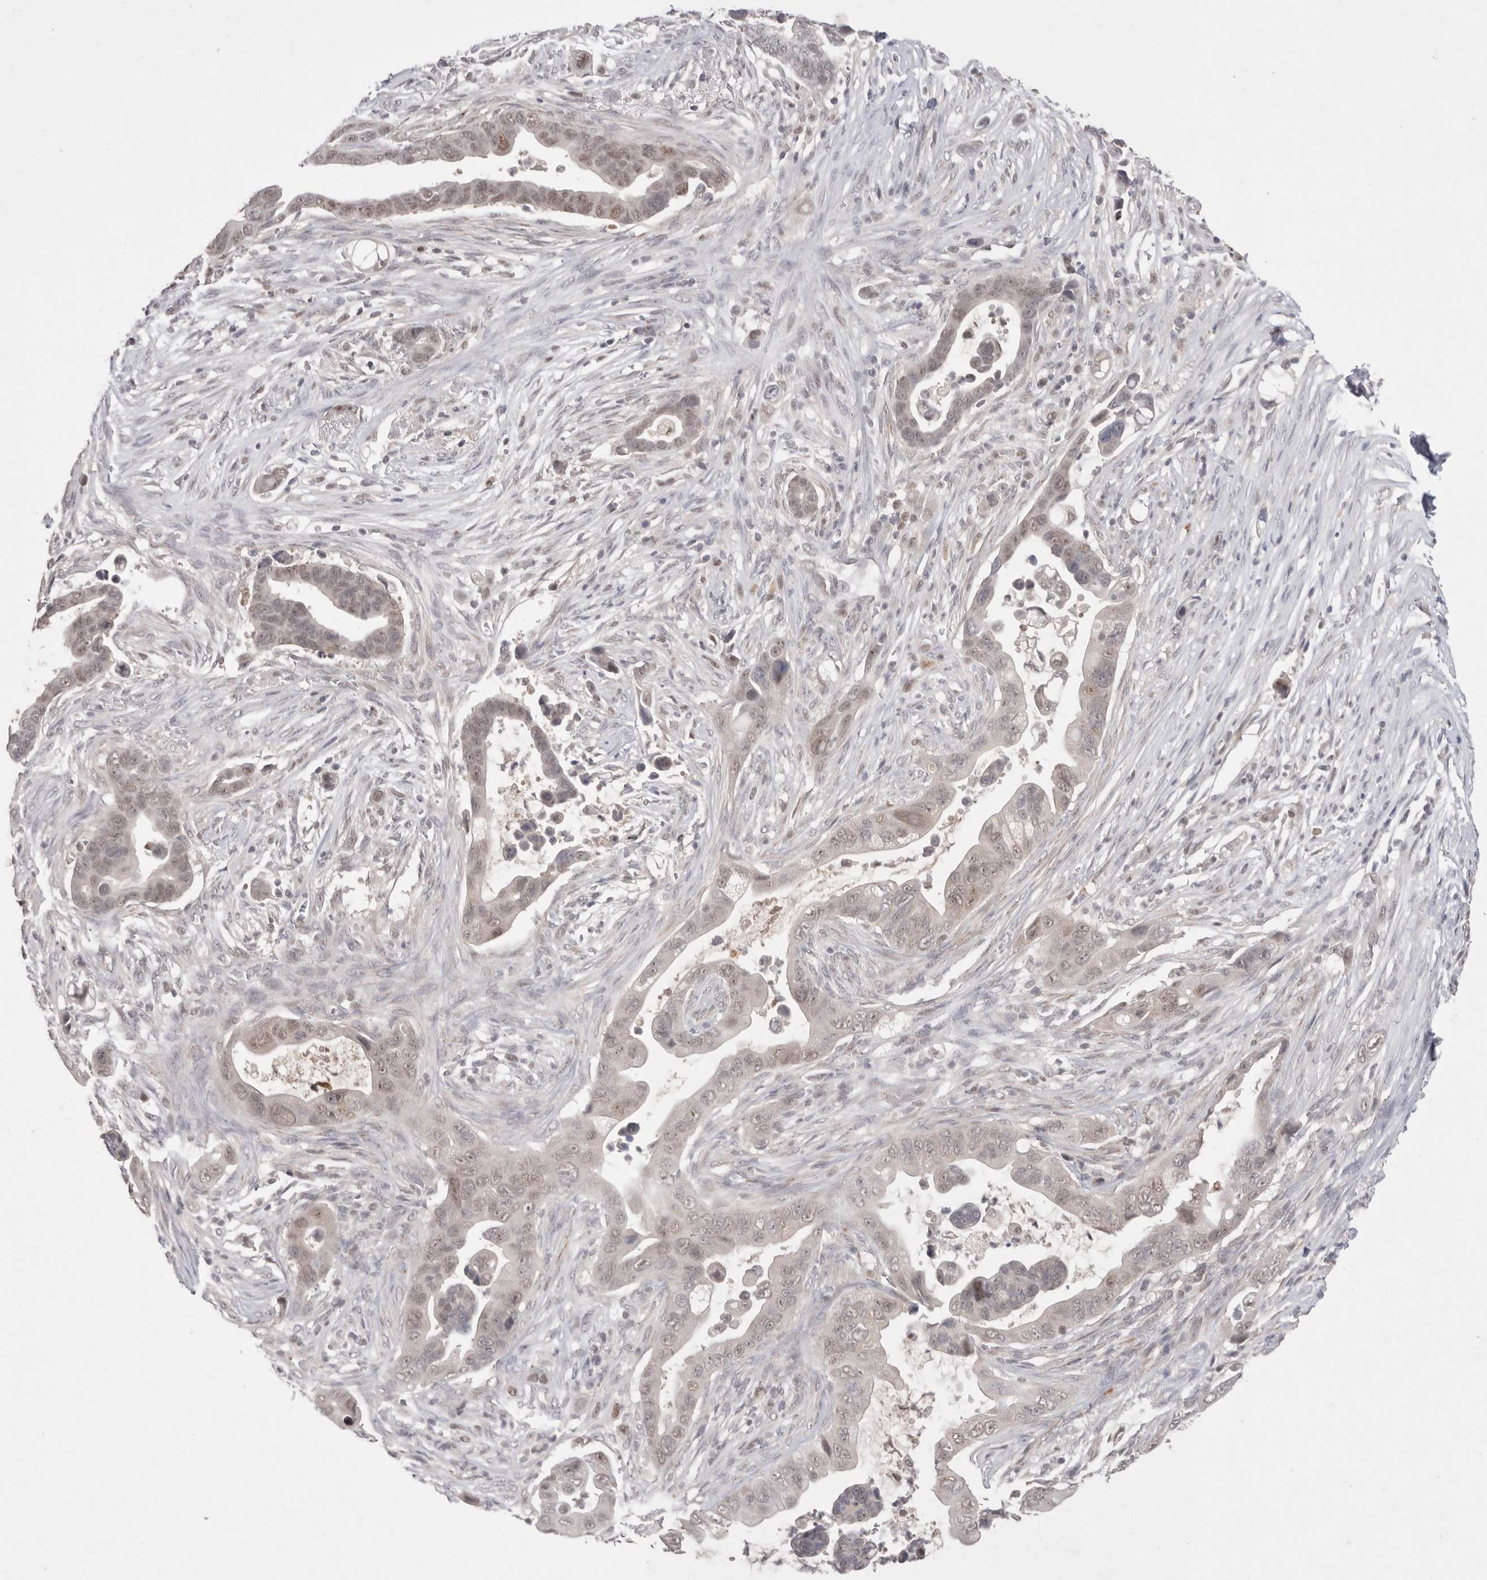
{"staining": {"intensity": "weak", "quantity": ">75%", "location": "cytoplasmic/membranous,nuclear"}, "tissue": "pancreatic cancer", "cell_type": "Tumor cells", "image_type": "cancer", "snomed": [{"axis": "morphology", "description": "Adenocarcinoma, NOS"}, {"axis": "topography", "description": "Pancreas"}], "caption": "Tumor cells show low levels of weak cytoplasmic/membranous and nuclear staining in approximately >75% of cells in human pancreatic adenocarcinoma.", "gene": "HUS1", "patient": {"sex": "female", "age": 72}}